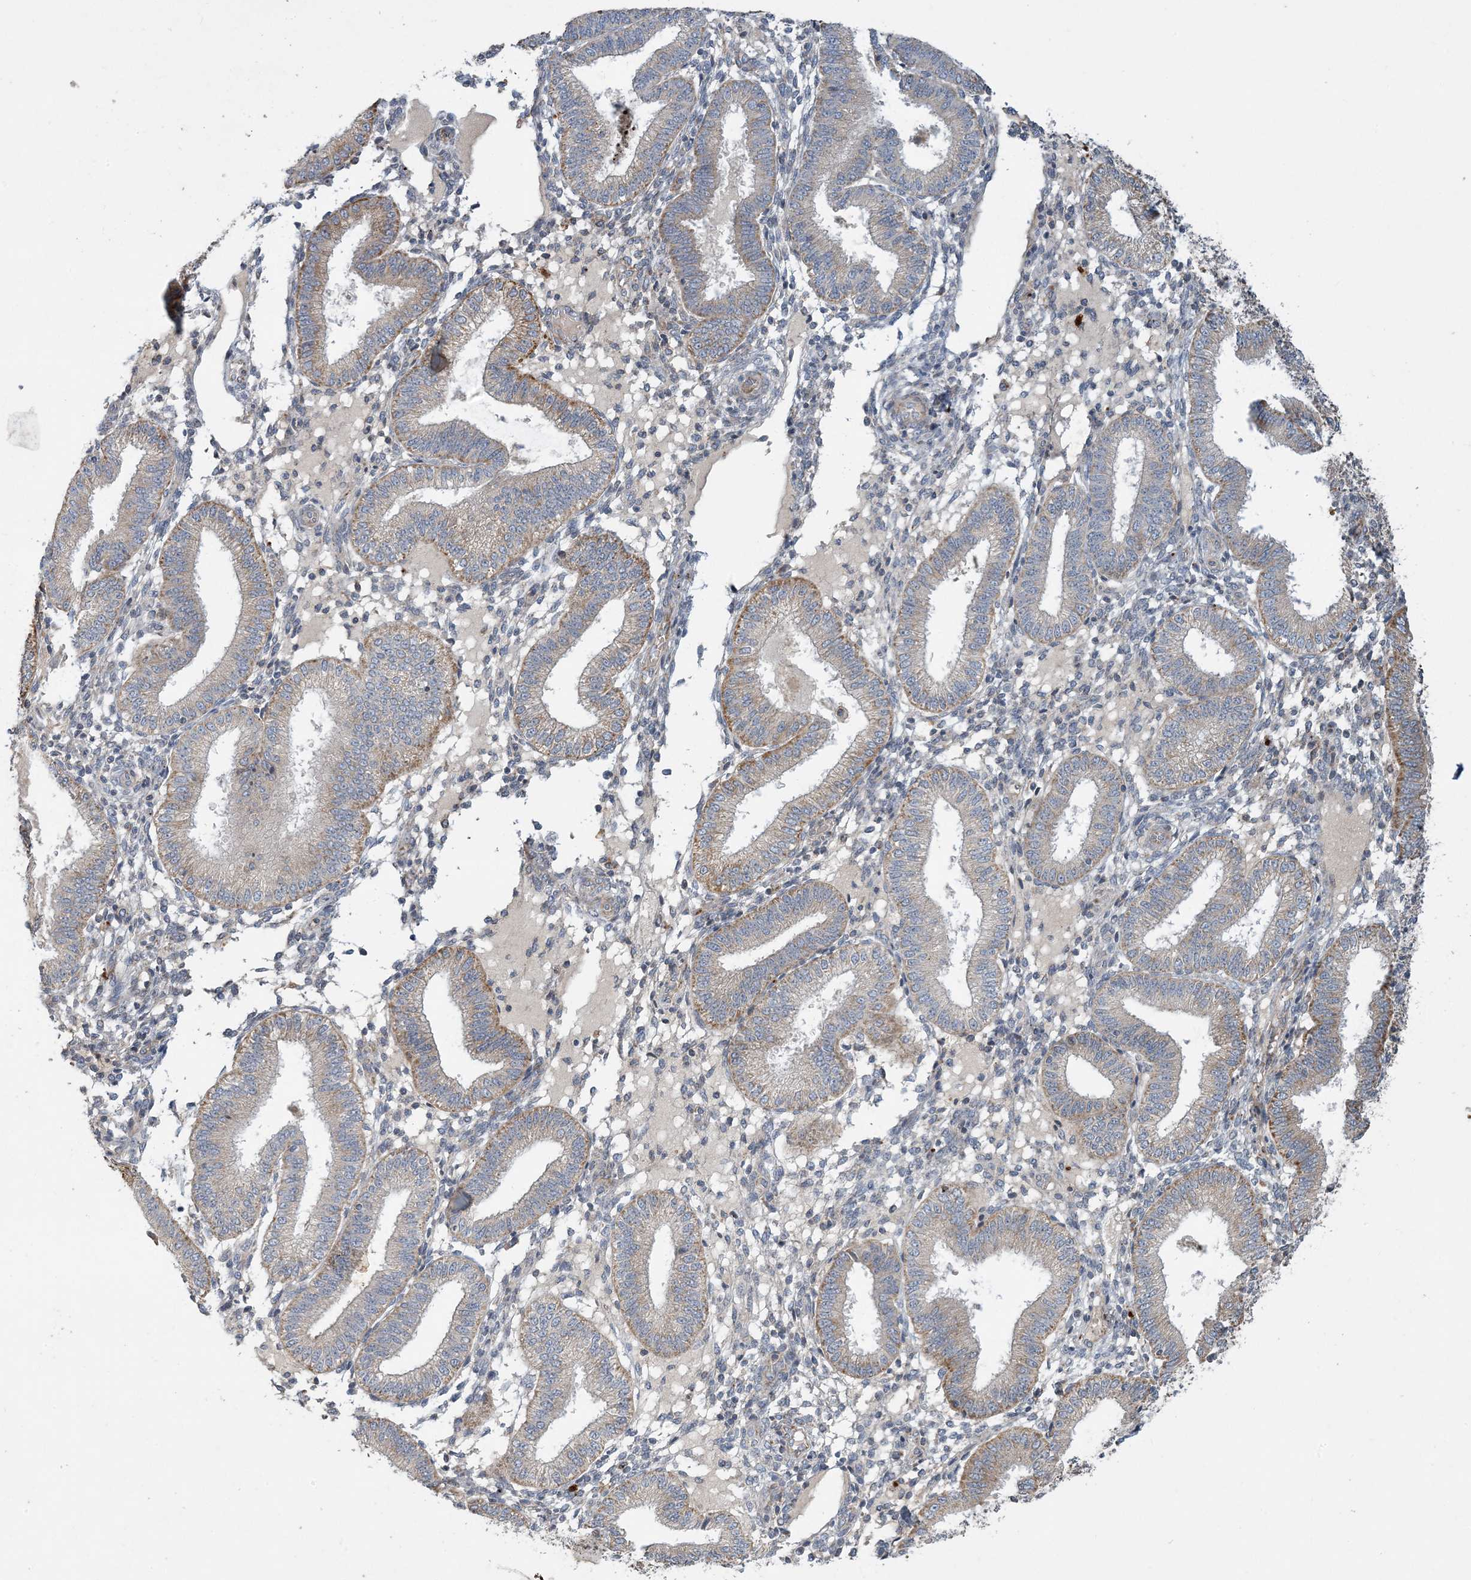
{"staining": {"intensity": "negative", "quantity": "none", "location": "none"}, "tissue": "endometrium", "cell_type": "Cells in endometrial stroma", "image_type": "normal", "snomed": [{"axis": "morphology", "description": "Normal tissue, NOS"}, {"axis": "topography", "description": "Endometrium"}], "caption": "The IHC photomicrograph has no significant expression in cells in endometrial stroma of endometrium. The staining was performed using DAB to visualize the protein expression in brown, while the nuclei were stained in blue with hematoxylin (Magnification: 20x).", "gene": "LTN1", "patient": {"sex": "female", "age": 39}}